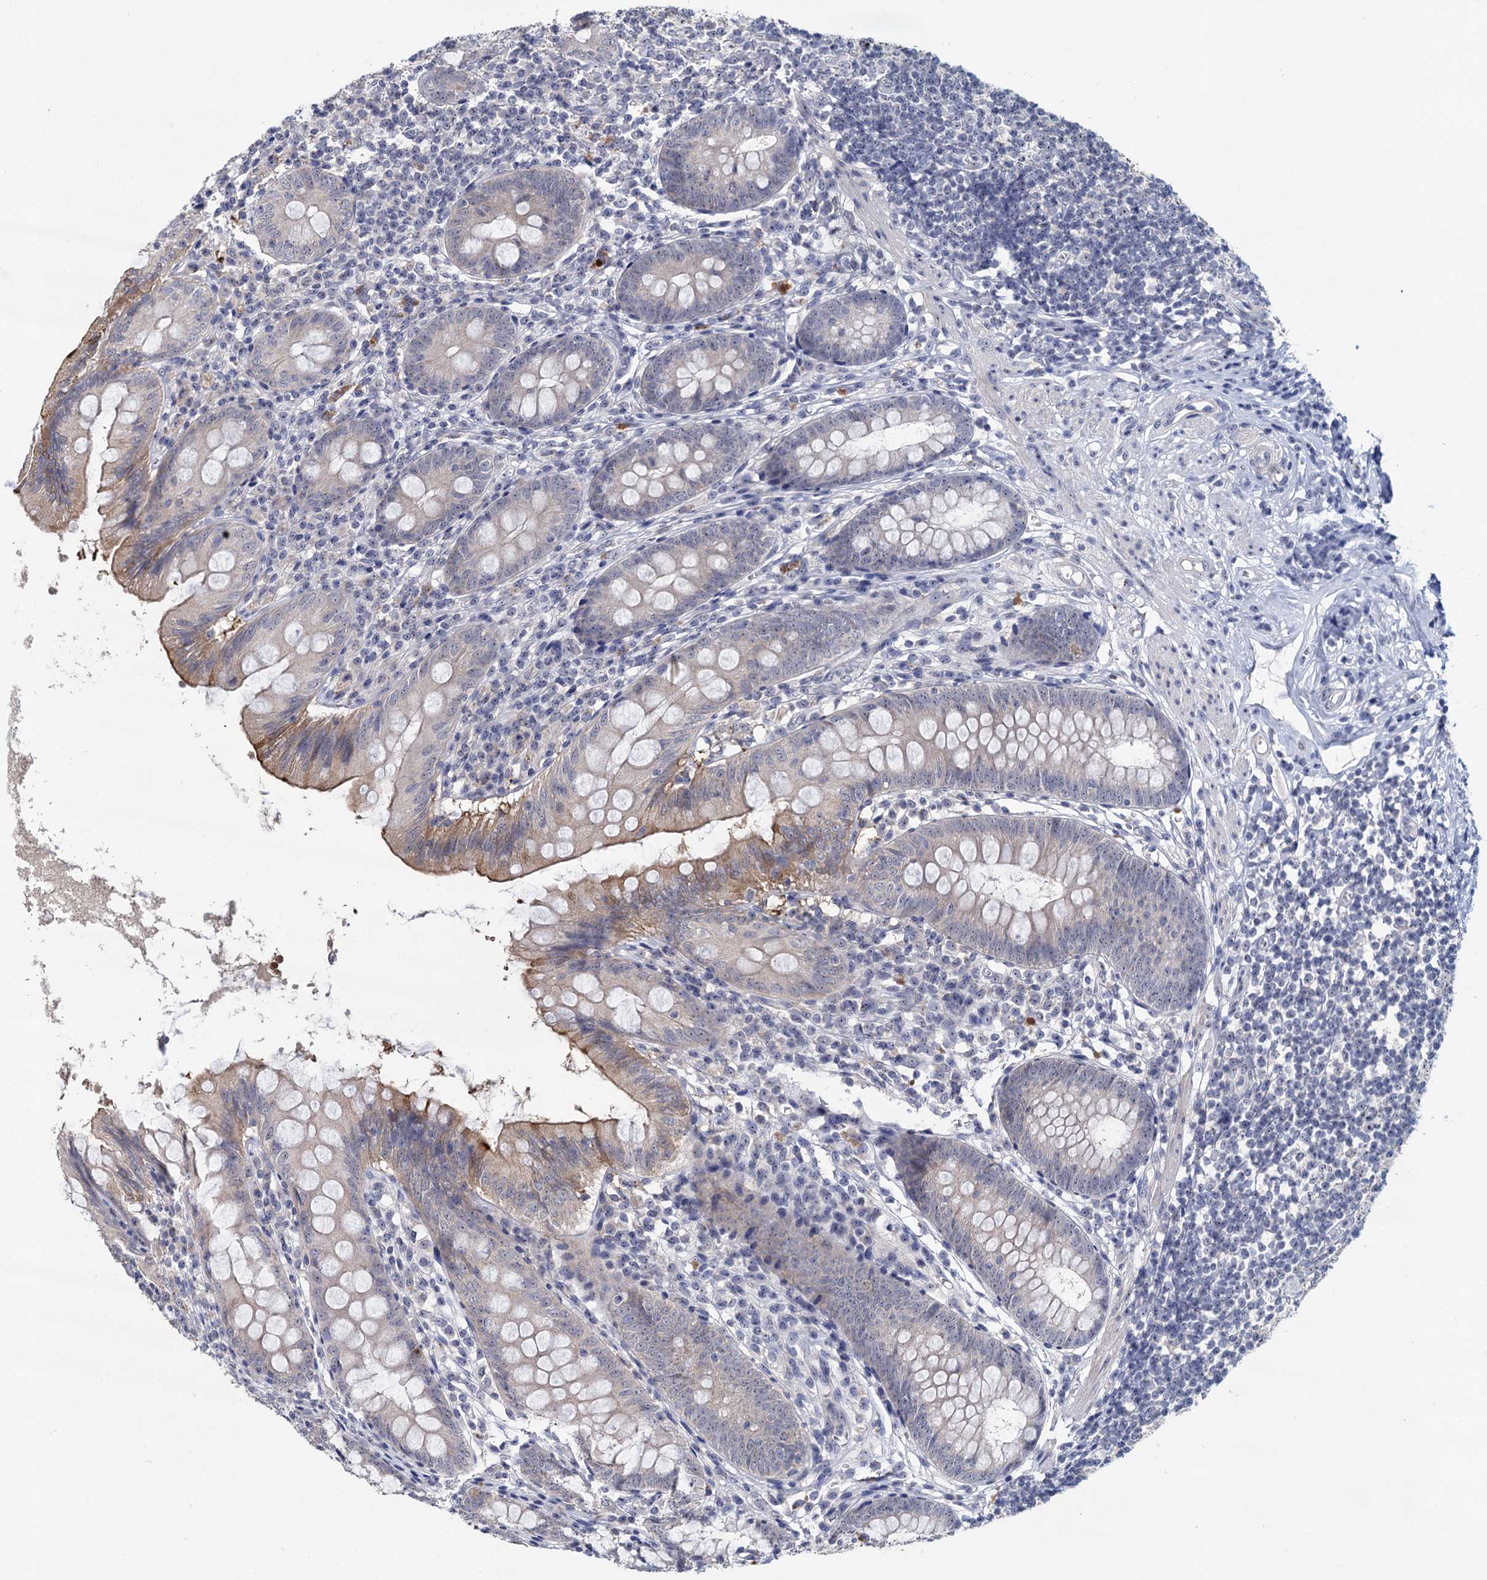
{"staining": {"intensity": "moderate", "quantity": "<25%", "location": "cytoplasmic/membranous"}, "tissue": "appendix", "cell_type": "Glandular cells", "image_type": "normal", "snomed": [{"axis": "morphology", "description": "Normal tissue, NOS"}, {"axis": "topography", "description": "Appendix"}], "caption": "Immunohistochemical staining of normal human appendix reveals <25% levels of moderate cytoplasmic/membranous protein staining in about <25% of glandular cells. (brown staining indicates protein expression, while blue staining denotes nuclei).", "gene": "SFN", "patient": {"sex": "female", "age": 51}}